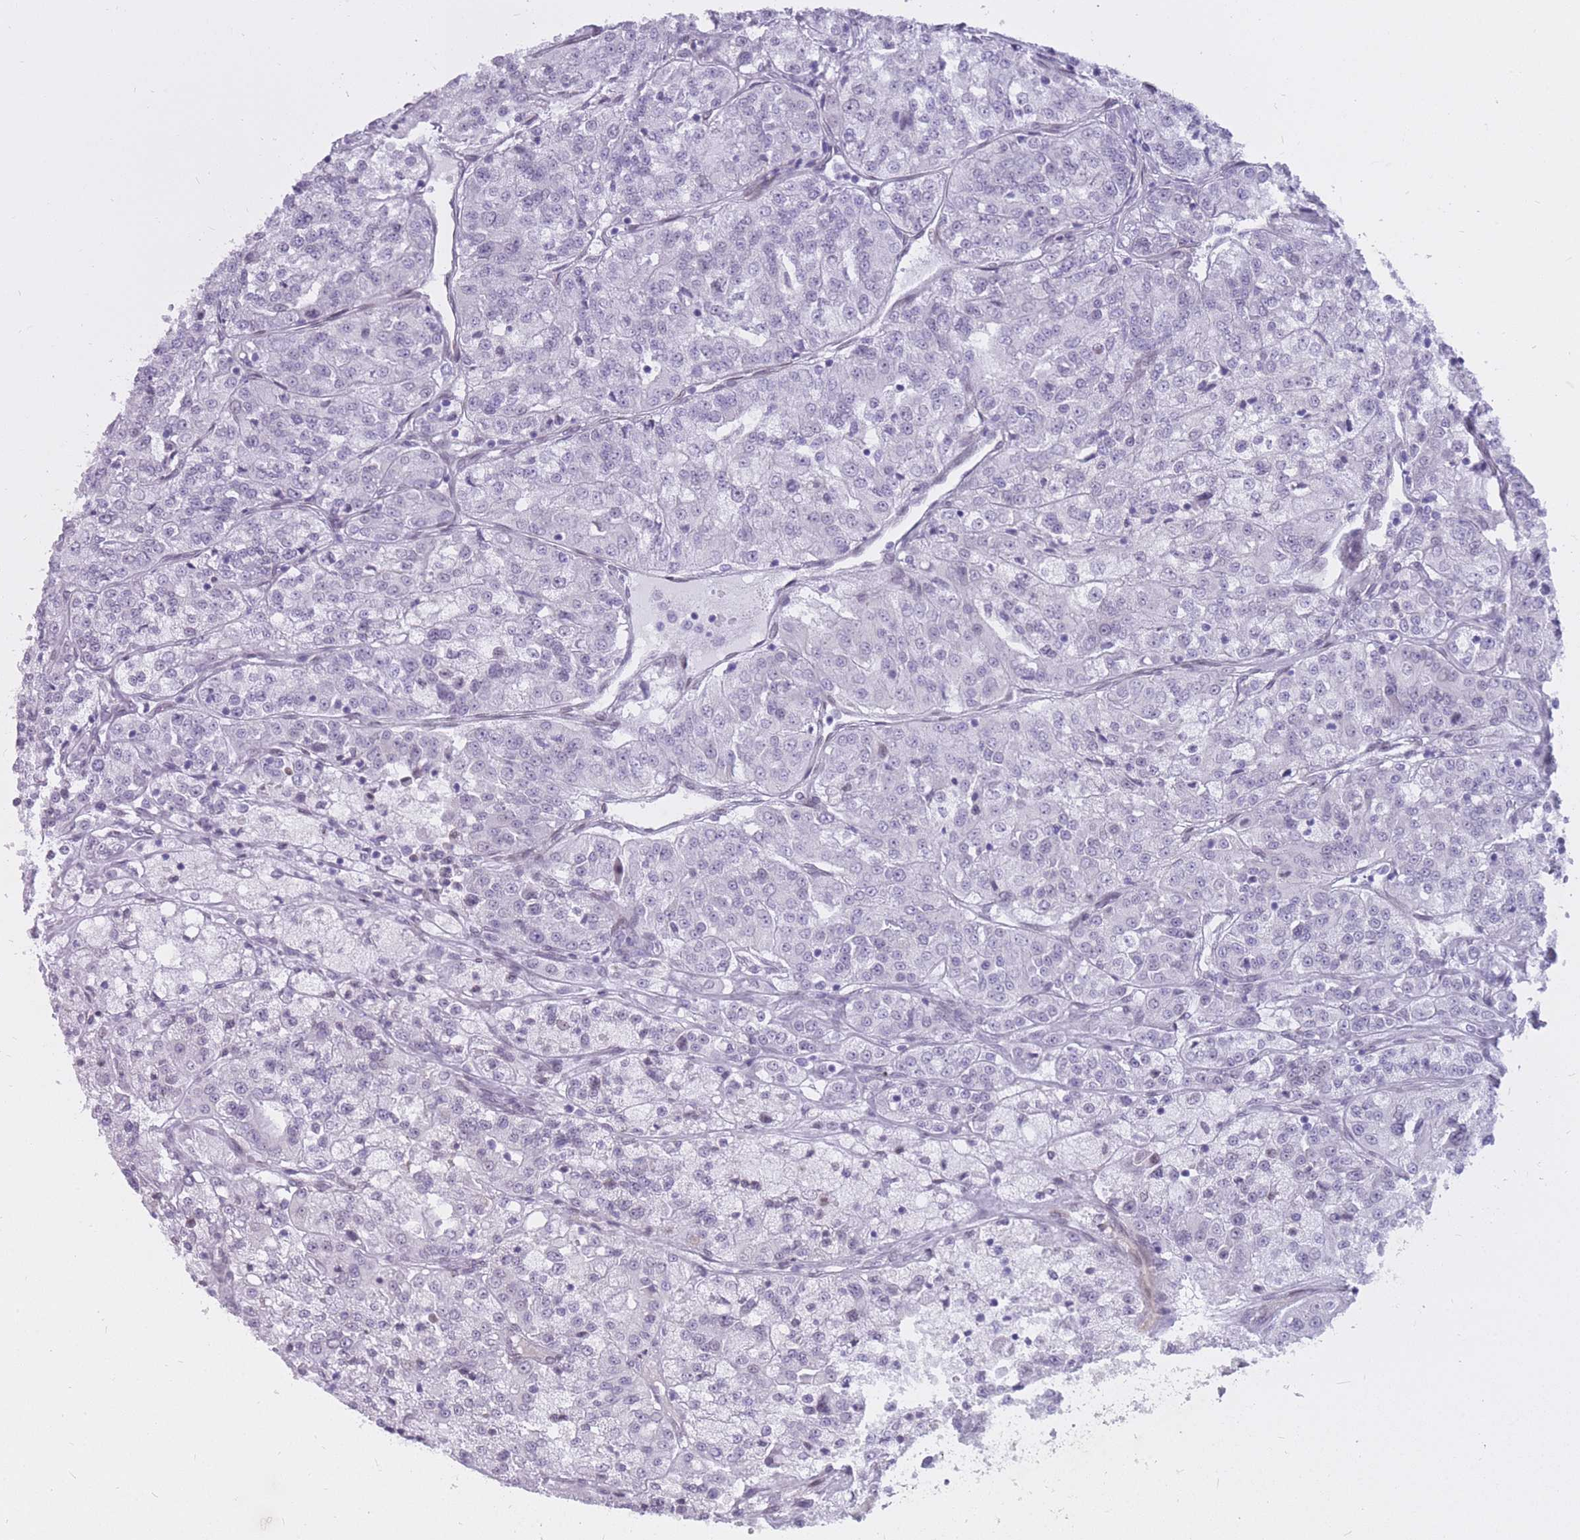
{"staining": {"intensity": "negative", "quantity": "none", "location": "none"}, "tissue": "renal cancer", "cell_type": "Tumor cells", "image_type": "cancer", "snomed": [{"axis": "morphology", "description": "Adenocarcinoma, NOS"}, {"axis": "topography", "description": "Kidney"}], "caption": "A histopathology image of human adenocarcinoma (renal) is negative for staining in tumor cells.", "gene": "HOOK2", "patient": {"sex": "female", "age": 63}}